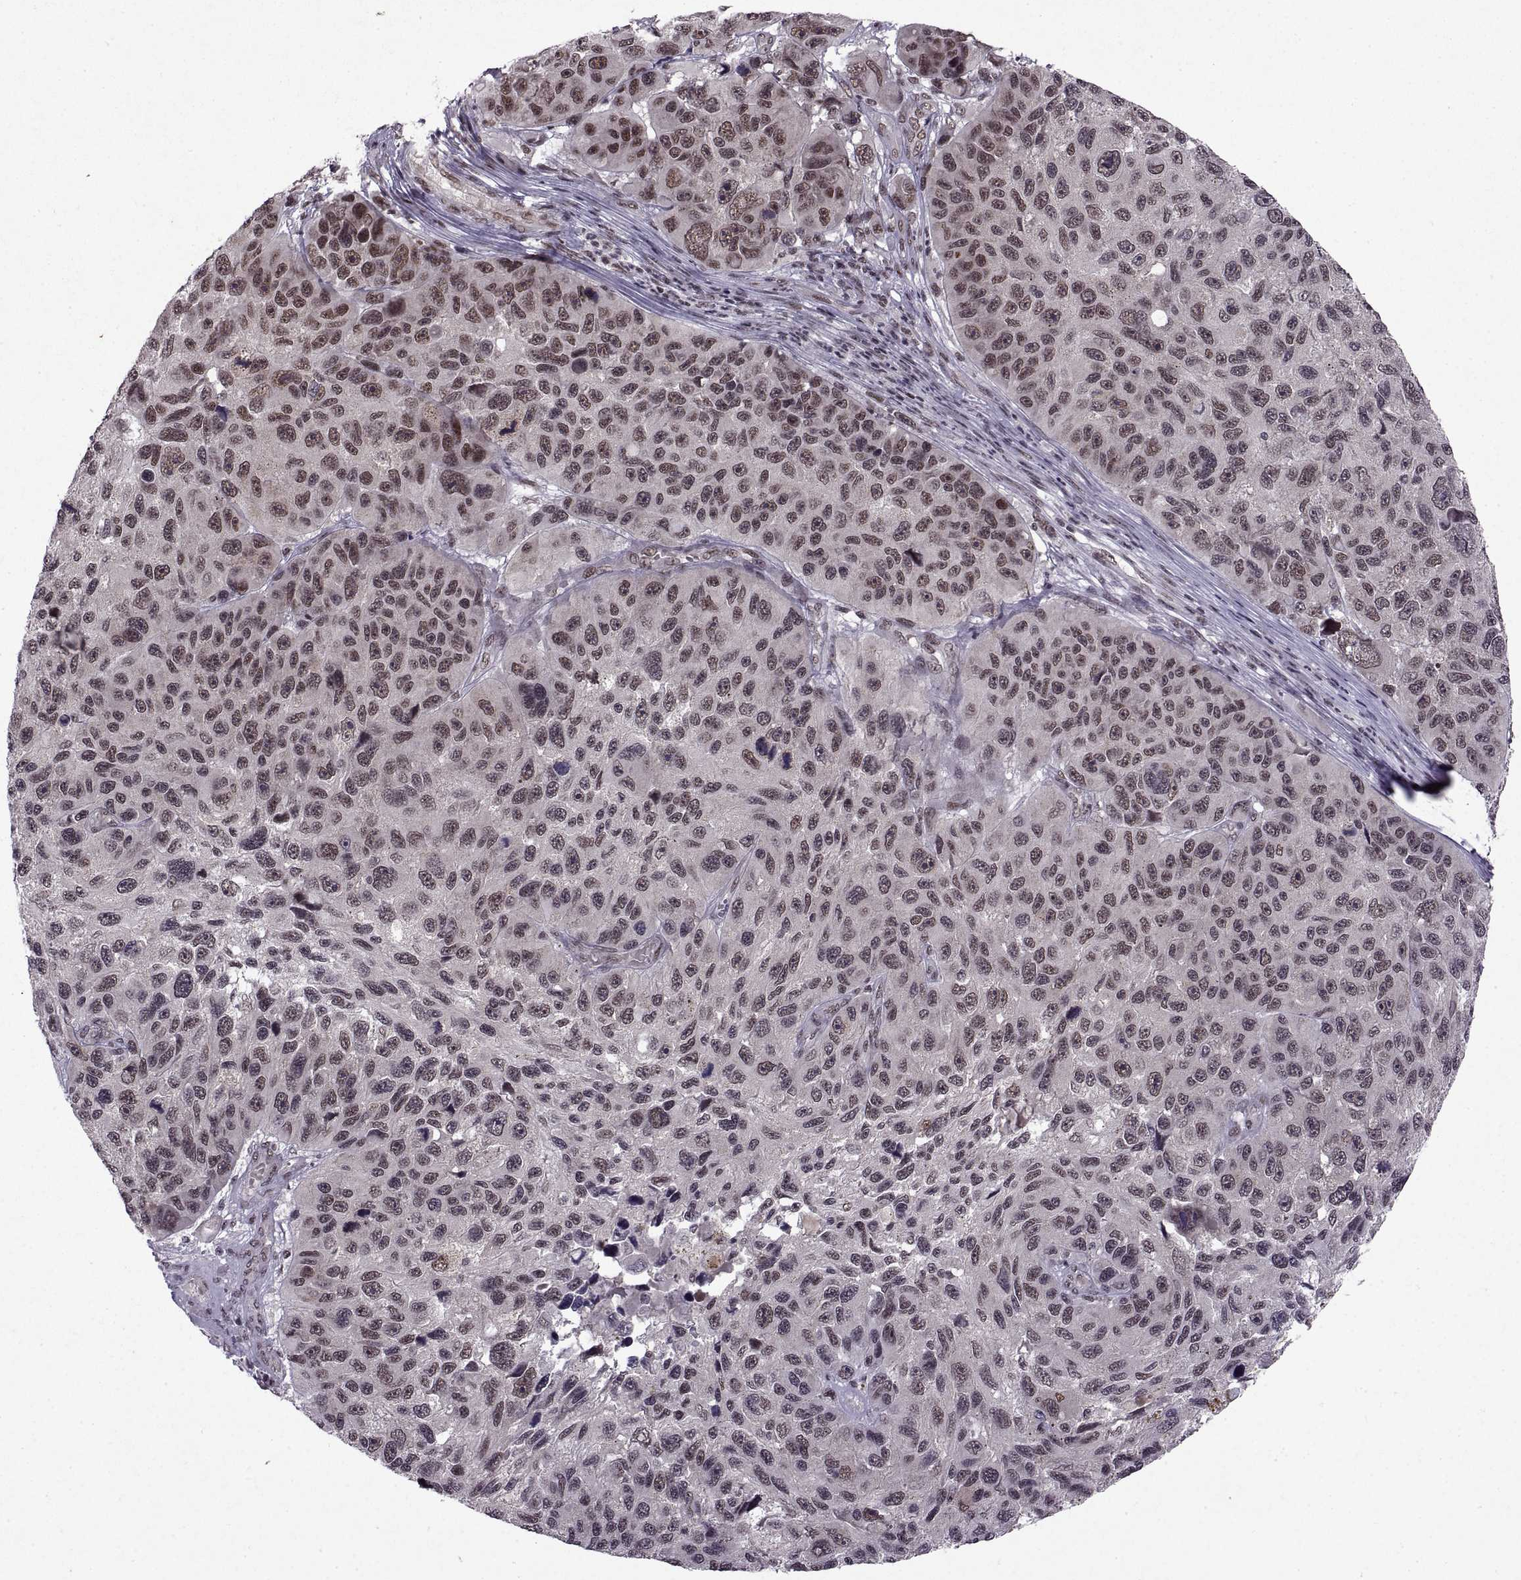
{"staining": {"intensity": "moderate", "quantity": ">75%", "location": "nuclear"}, "tissue": "melanoma", "cell_type": "Tumor cells", "image_type": "cancer", "snomed": [{"axis": "morphology", "description": "Malignant melanoma, NOS"}, {"axis": "topography", "description": "Skin"}], "caption": "Moderate nuclear protein positivity is appreciated in about >75% of tumor cells in malignant melanoma.", "gene": "MT1E", "patient": {"sex": "male", "age": 53}}